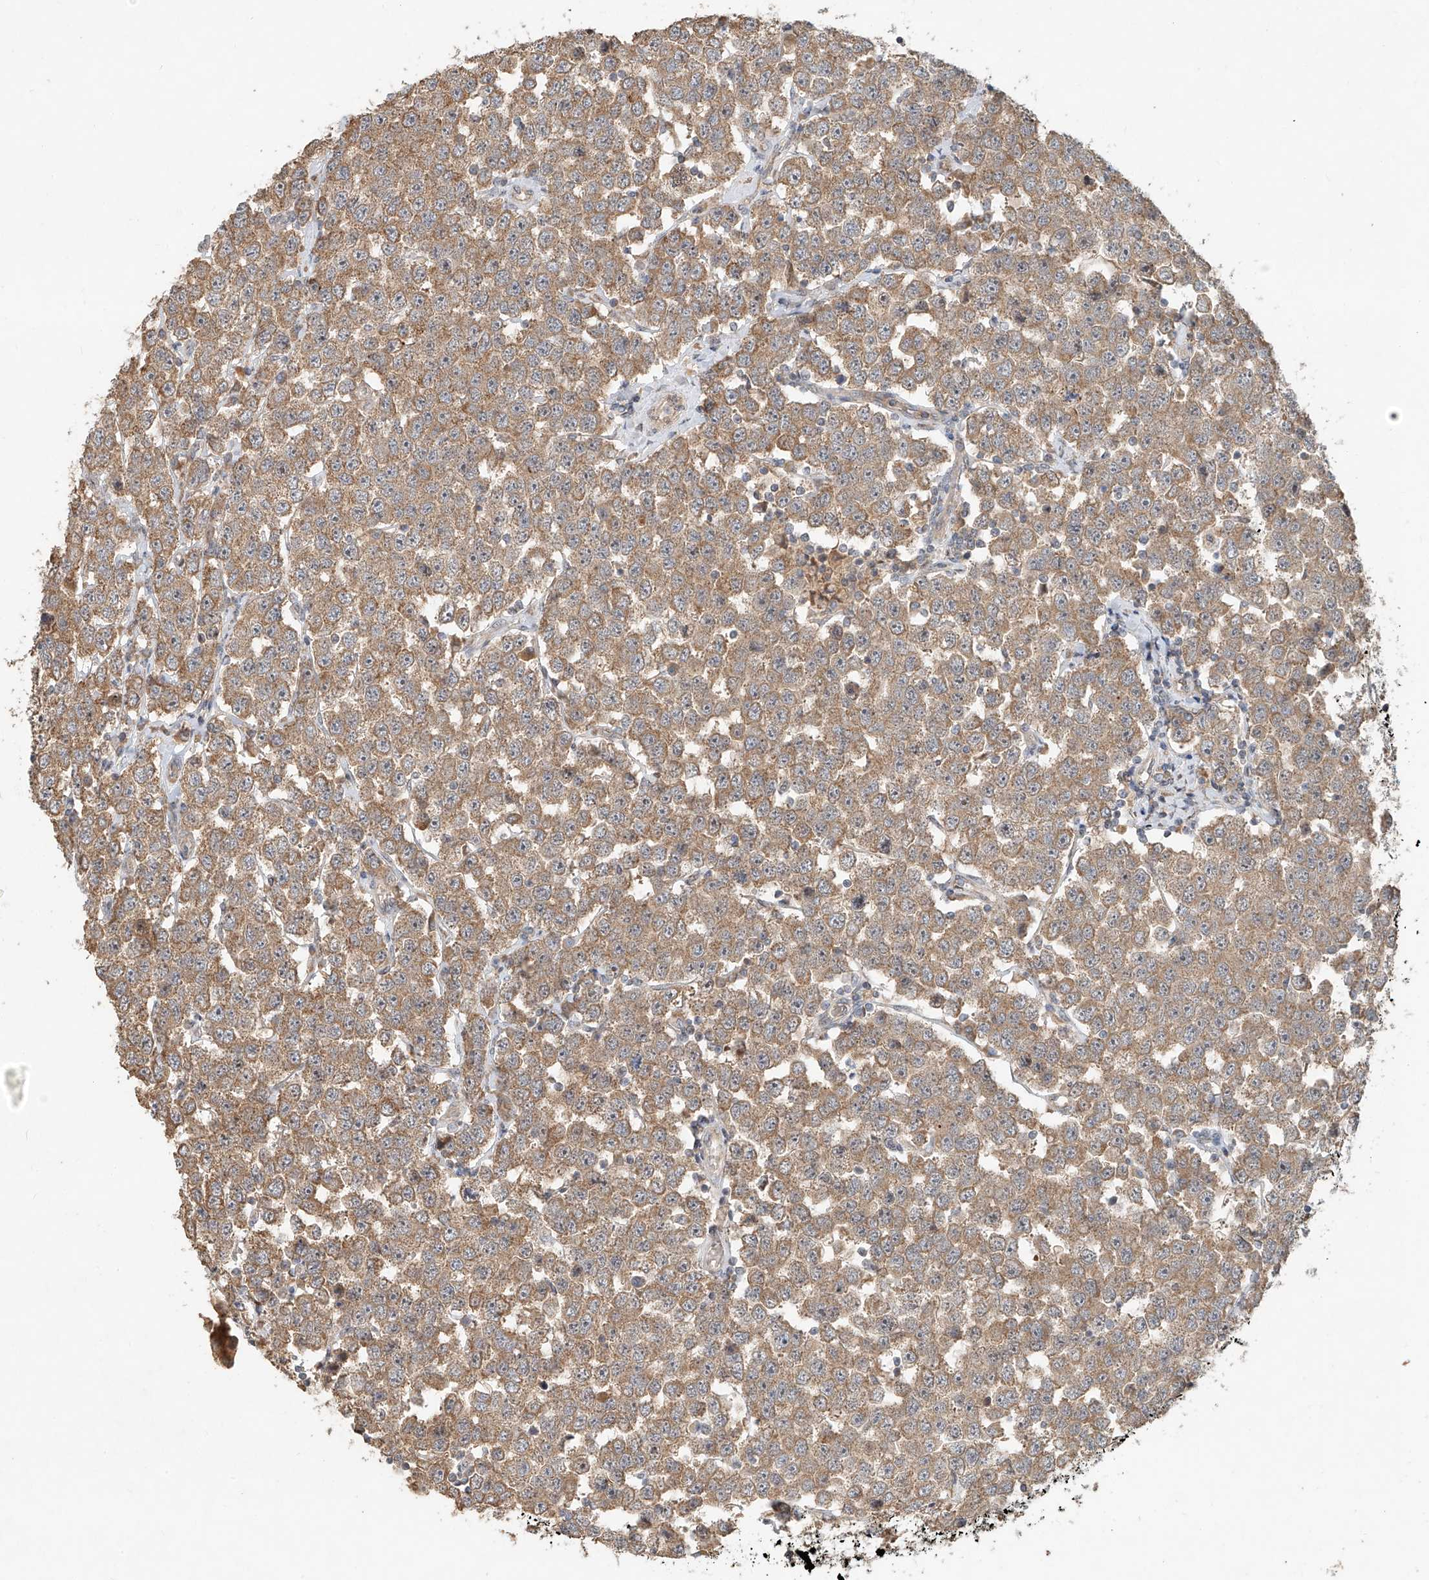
{"staining": {"intensity": "moderate", "quantity": ">75%", "location": "cytoplasmic/membranous"}, "tissue": "testis cancer", "cell_type": "Tumor cells", "image_type": "cancer", "snomed": [{"axis": "morphology", "description": "Seminoma, NOS"}, {"axis": "topography", "description": "Testis"}], "caption": "Tumor cells reveal medium levels of moderate cytoplasmic/membranous staining in approximately >75% of cells in human testis cancer (seminoma). The protein of interest is stained brown, and the nuclei are stained in blue (DAB IHC with brightfield microscopy, high magnification).", "gene": "TMEM61", "patient": {"sex": "male", "age": 28}}